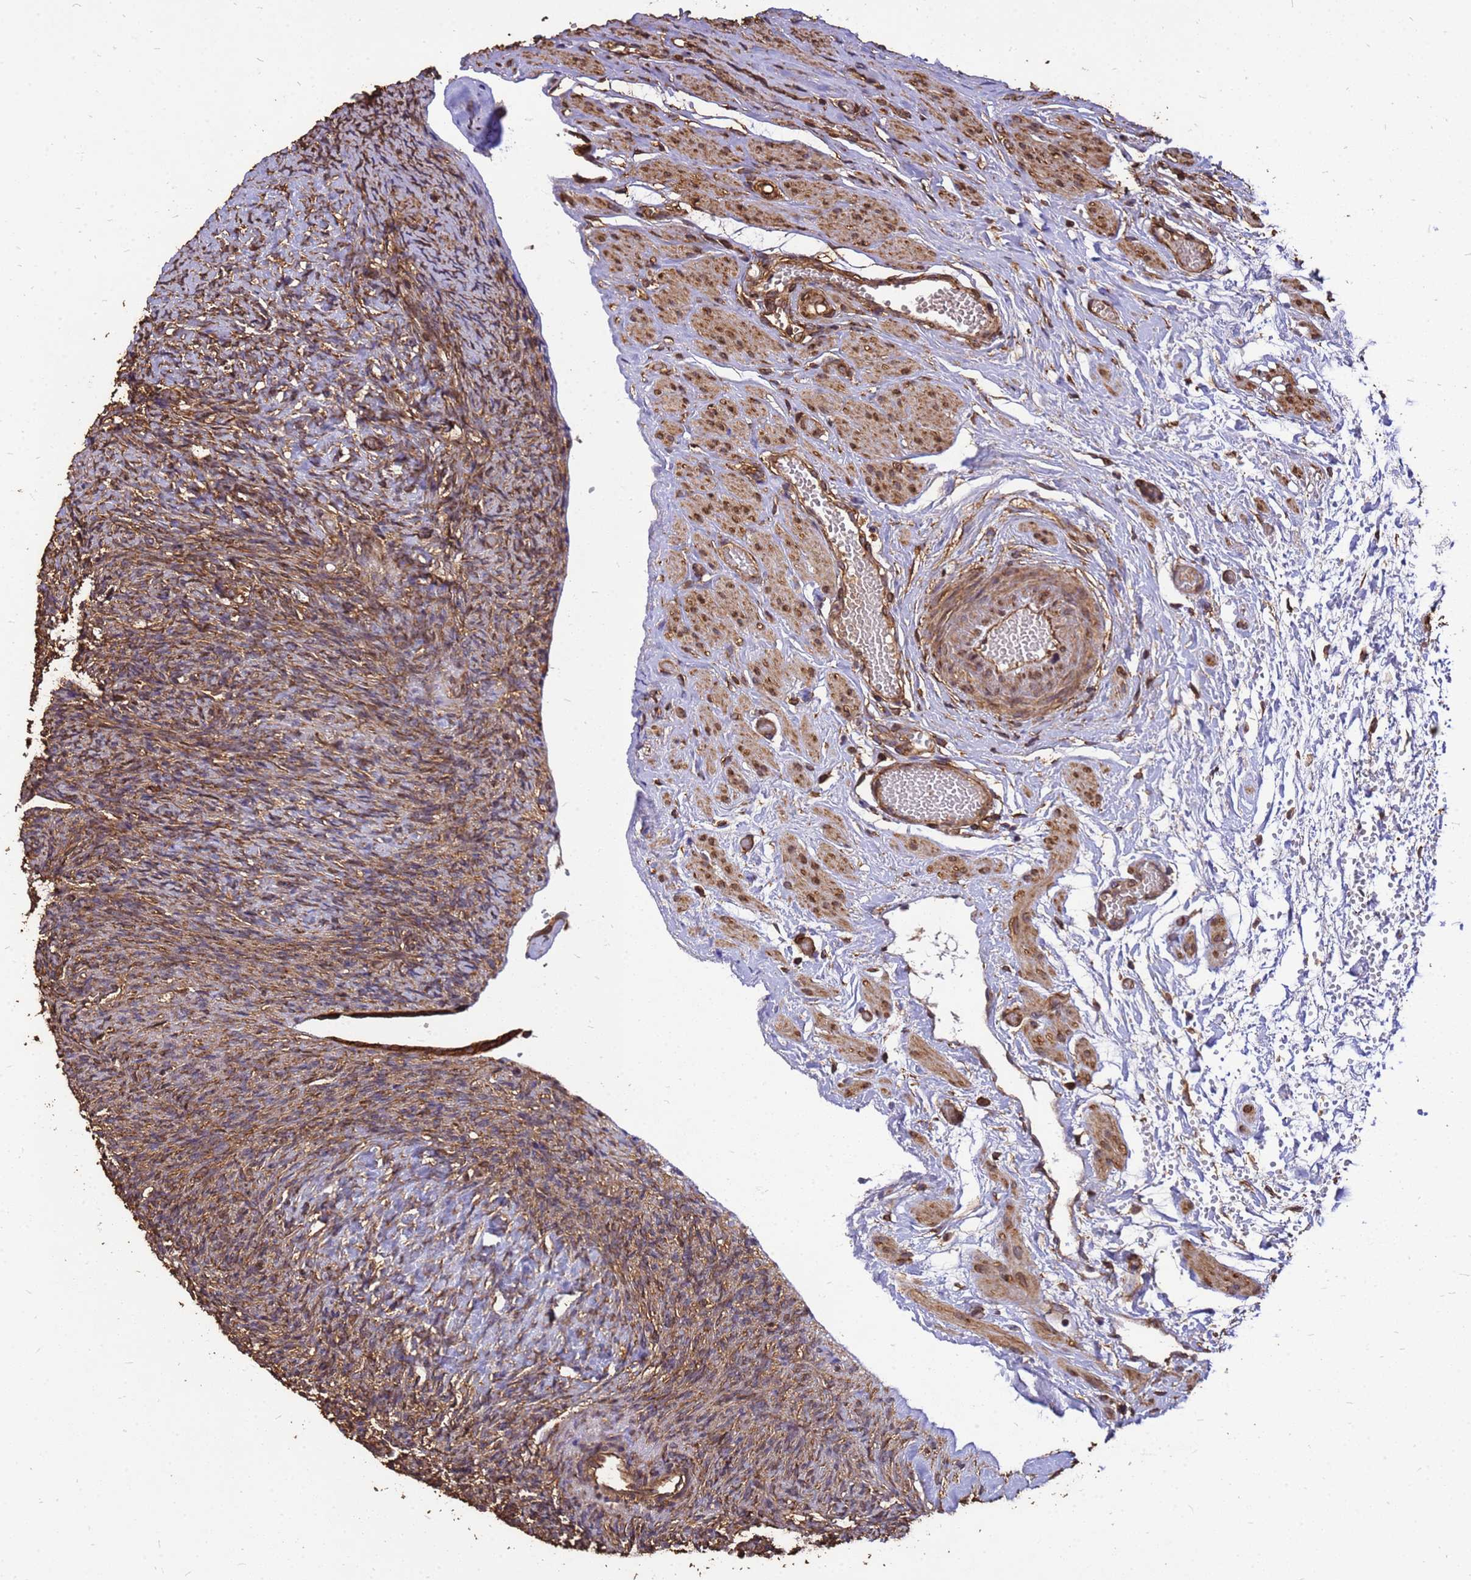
{"staining": {"intensity": "strong", "quantity": ">75%", "location": "cytoplasmic/membranous"}, "tissue": "ovary", "cell_type": "Ovarian stroma cells", "image_type": "normal", "snomed": [{"axis": "morphology", "description": "Normal tissue, NOS"}, {"axis": "topography", "description": "Ovary"}], "caption": "High-magnification brightfield microscopy of normal ovary stained with DAB (3,3'-diaminobenzidine) (brown) and counterstained with hematoxylin (blue). ovarian stroma cells exhibit strong cytoplasmic/membranous expression is identified in approximately>75% of cells. (brown staining indicates protein expression, while blue staining denotes nuclei).", "gene": "ZNF618", "patient": {"sex": "female", "age": 41}}